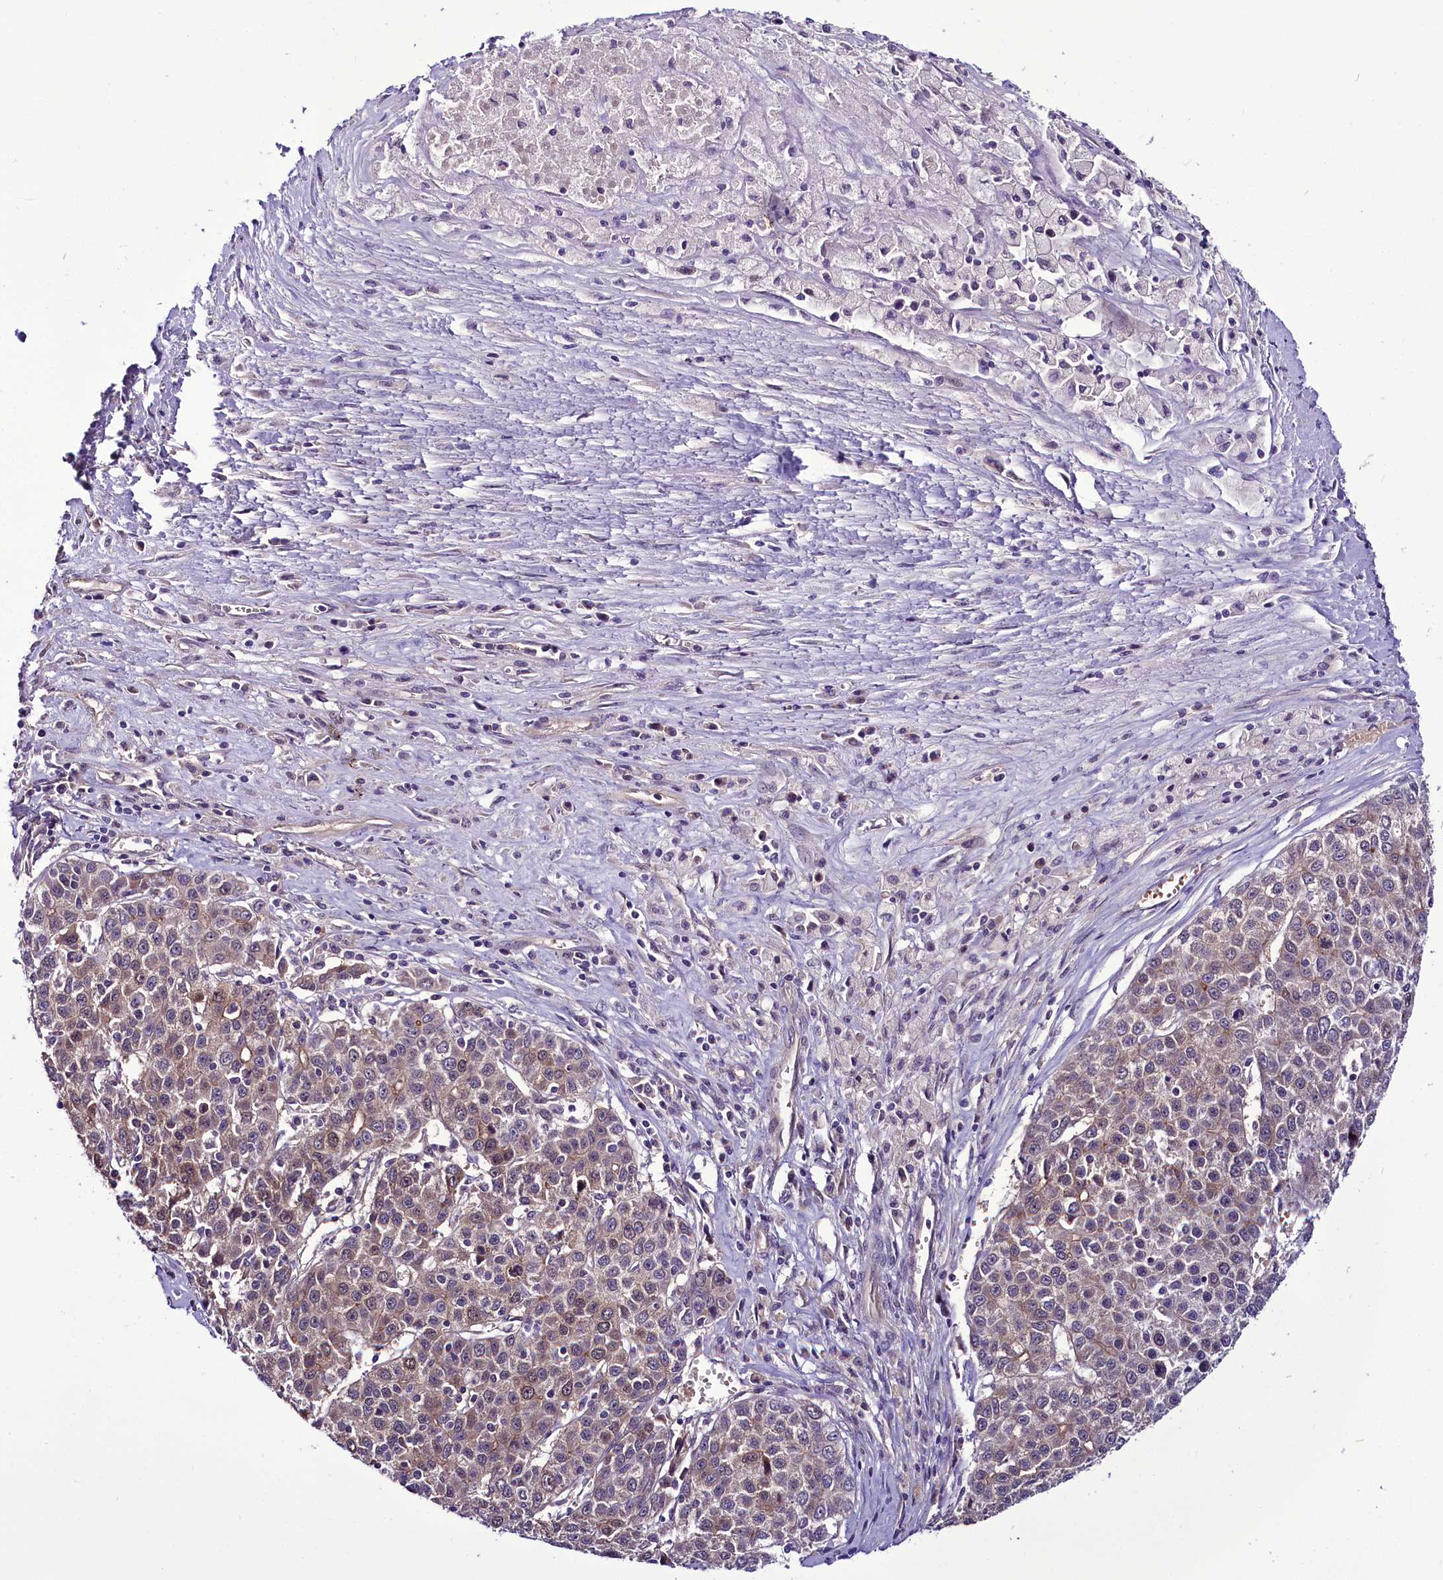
{"staining": {"intensity": "moderate", "quantity": ">75%", "location": "cytoplasmic/membranous"}, "tissue": "liver cancer", "cell_type": "Tumor cells", "image_type": "cancer", "snomed": [{"axis": "morphology", "description": "Carcinoma, Hepatocellular, NOS"}, {"axis": "topography", "description": "Liver"}], "caption": "This is a photomicrograph of IHC staining of liver cancer, which shows moderate positivity in the cytoplasmic/membranous of tumor cells.", "gene": "C9orf40", "patient": {"sex": "female", "age": 53}}